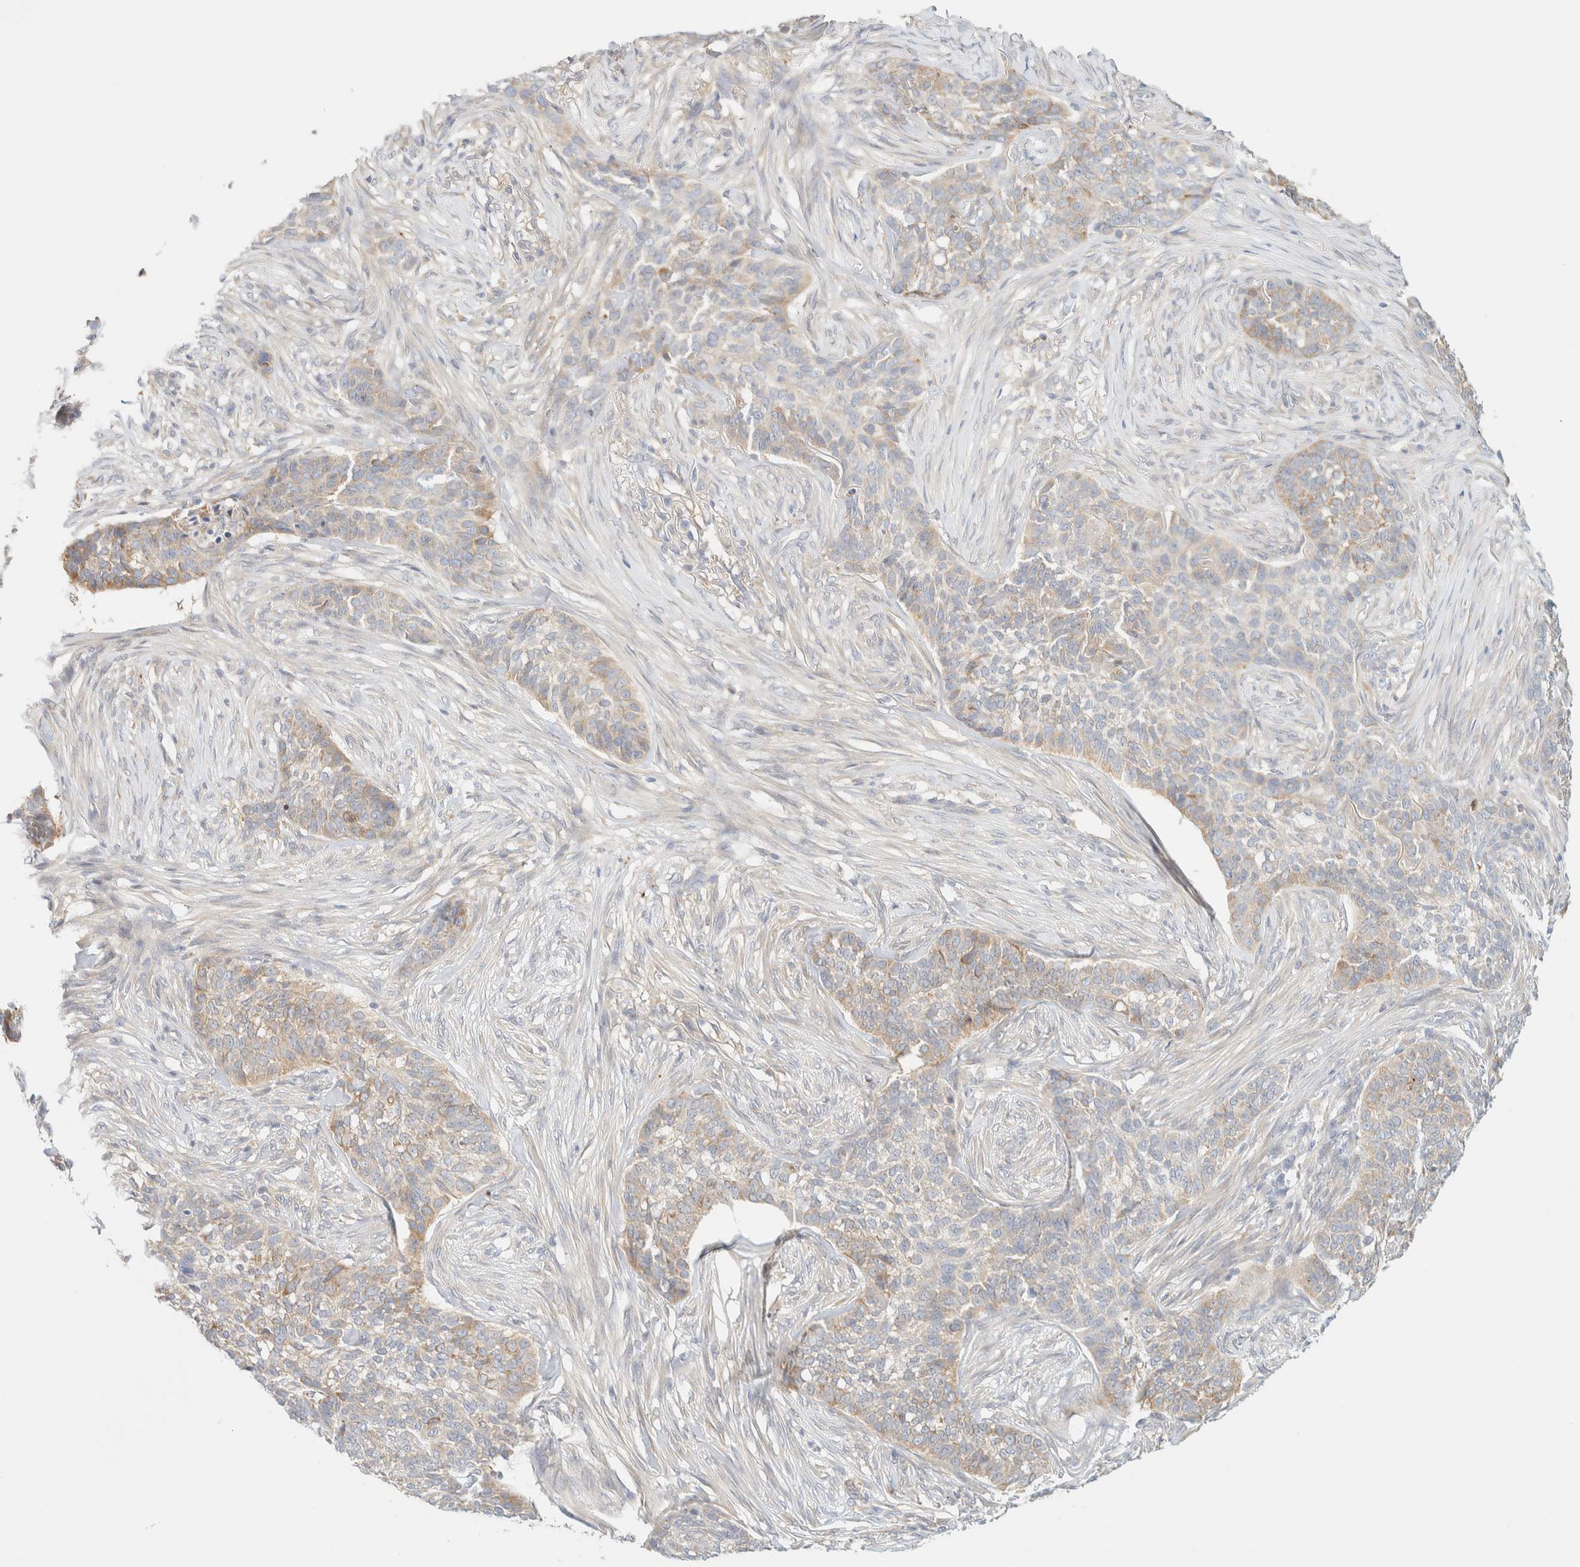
{"staining": {"intensity": "weak", "quantity": "25%-75%", "location": "cytoplasmic/membranous"}, "tissue": "skin cancer", "cell_type": "Tumor cells", "image_type": "cancer", "snomed": [{"axis": "morphology", "description": "Basal cell carcinoma"}, {"axis": "topography", "description": "Skin"}], "caption": "The immunohistochemical stain shows weak cytoplasmic/membranous expression in tumor cells of skin cancer tissue.", "gene": "NT5C", "patient": {"sex": "male", "age": 85}}